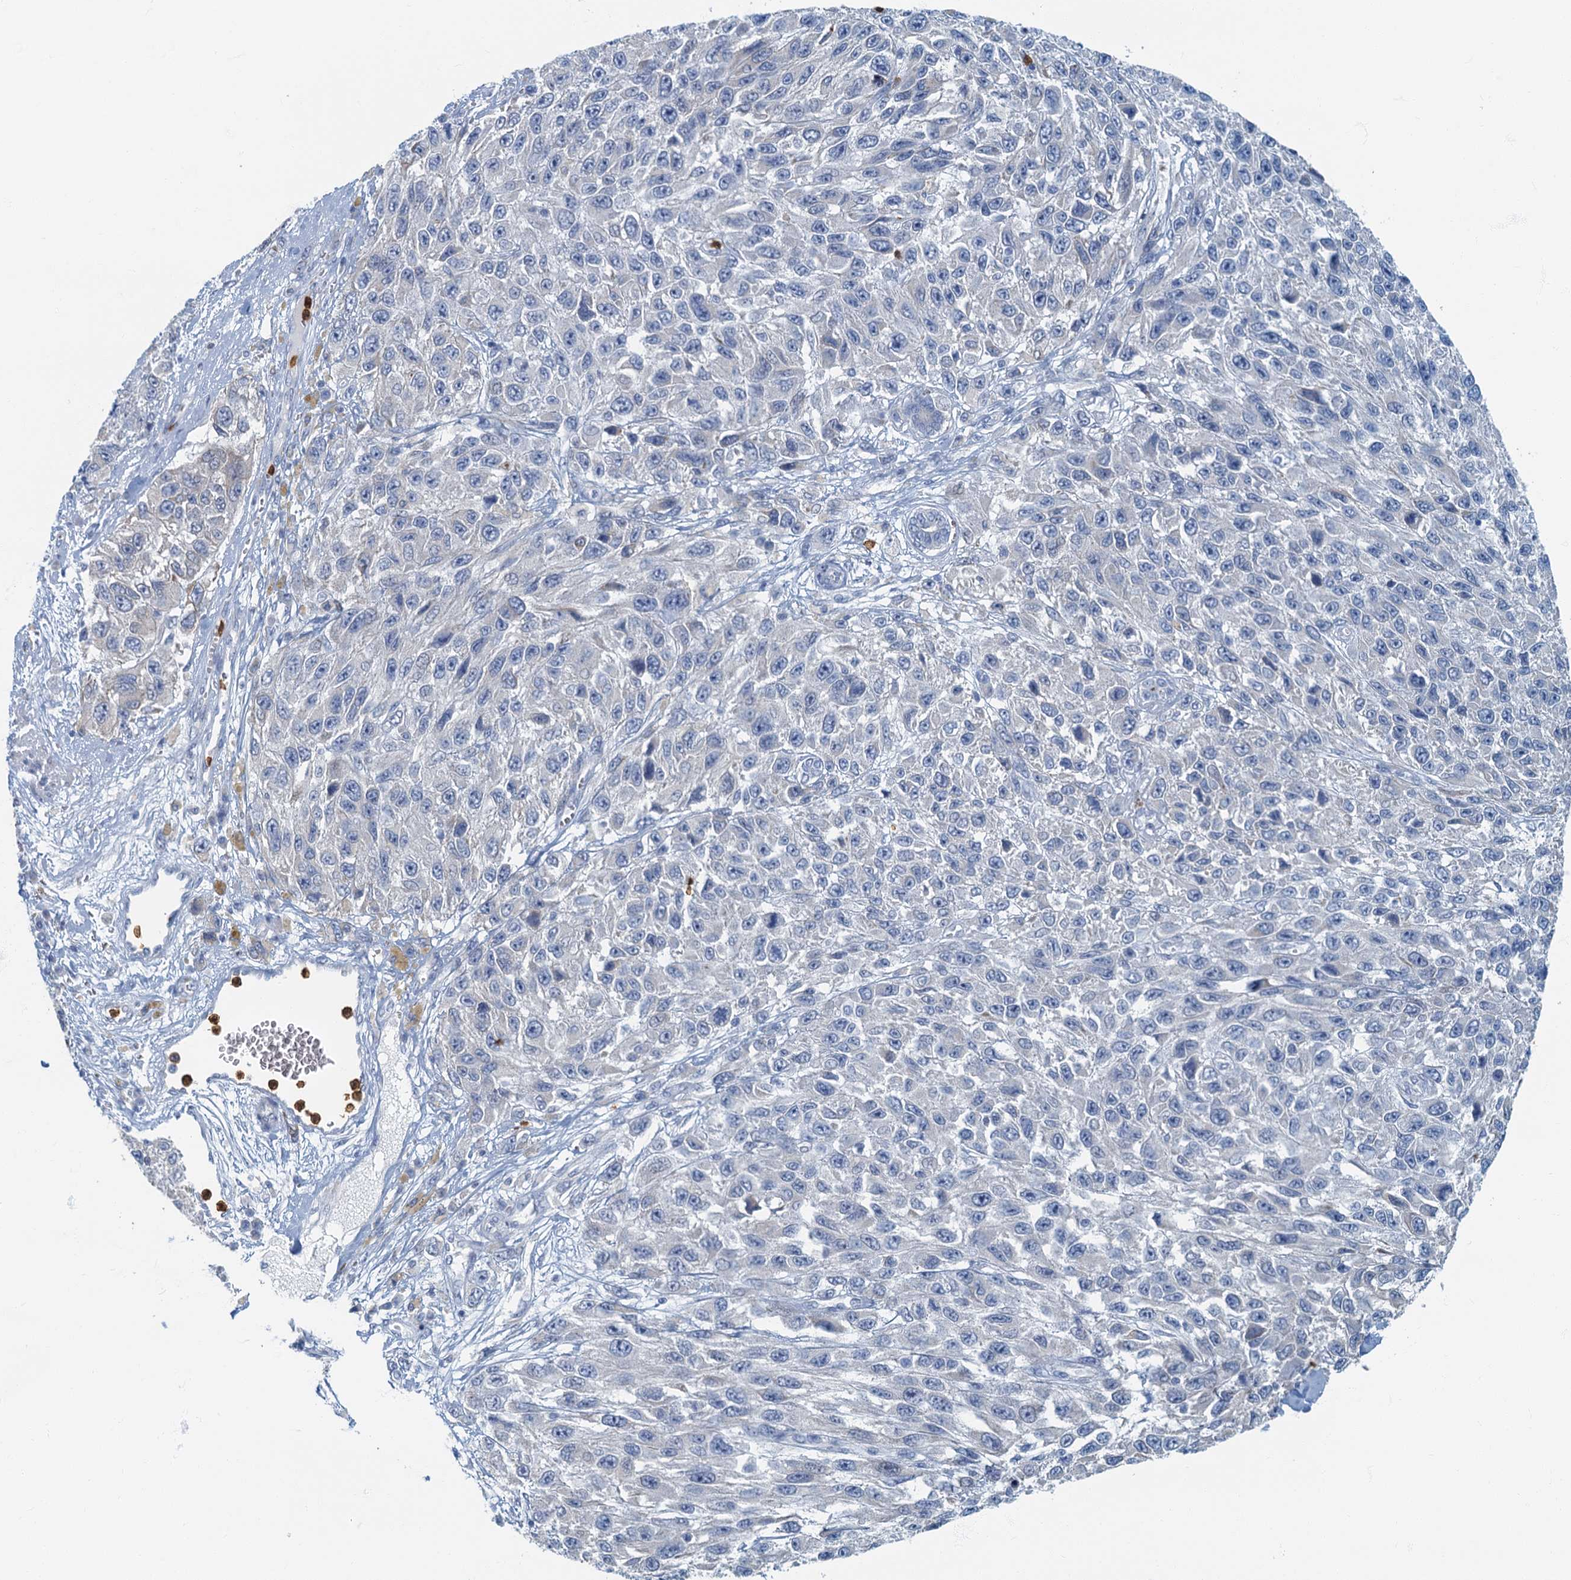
{"staining": {"intensity": "negative", "quantity": "none", "location": "none"}, "tissue": "melanoma", "cell_type": "Tumor cells", "image_type": "cancer", "snomed": [{"axis": "morphology", "description": "Normal tissue, NOS"}, {"axis": "morphology", "description": "Malignant melanoma, NOS"}, {"axis": "topography", "description": "Skin"}], "caption": "High magnification brightfield microscopy of malignant melanoma stained with DAB (3,3'-diaminobenzidine) (brown) and counterstained with hematoxylin (blue): tumor cells show no significant expression. (DAB (3,3'-diaminobenzidine) immunohistochemistry, high magnification).", "gene": "ANKDD1A", "patient": {"sex": "female", "age": 96}}